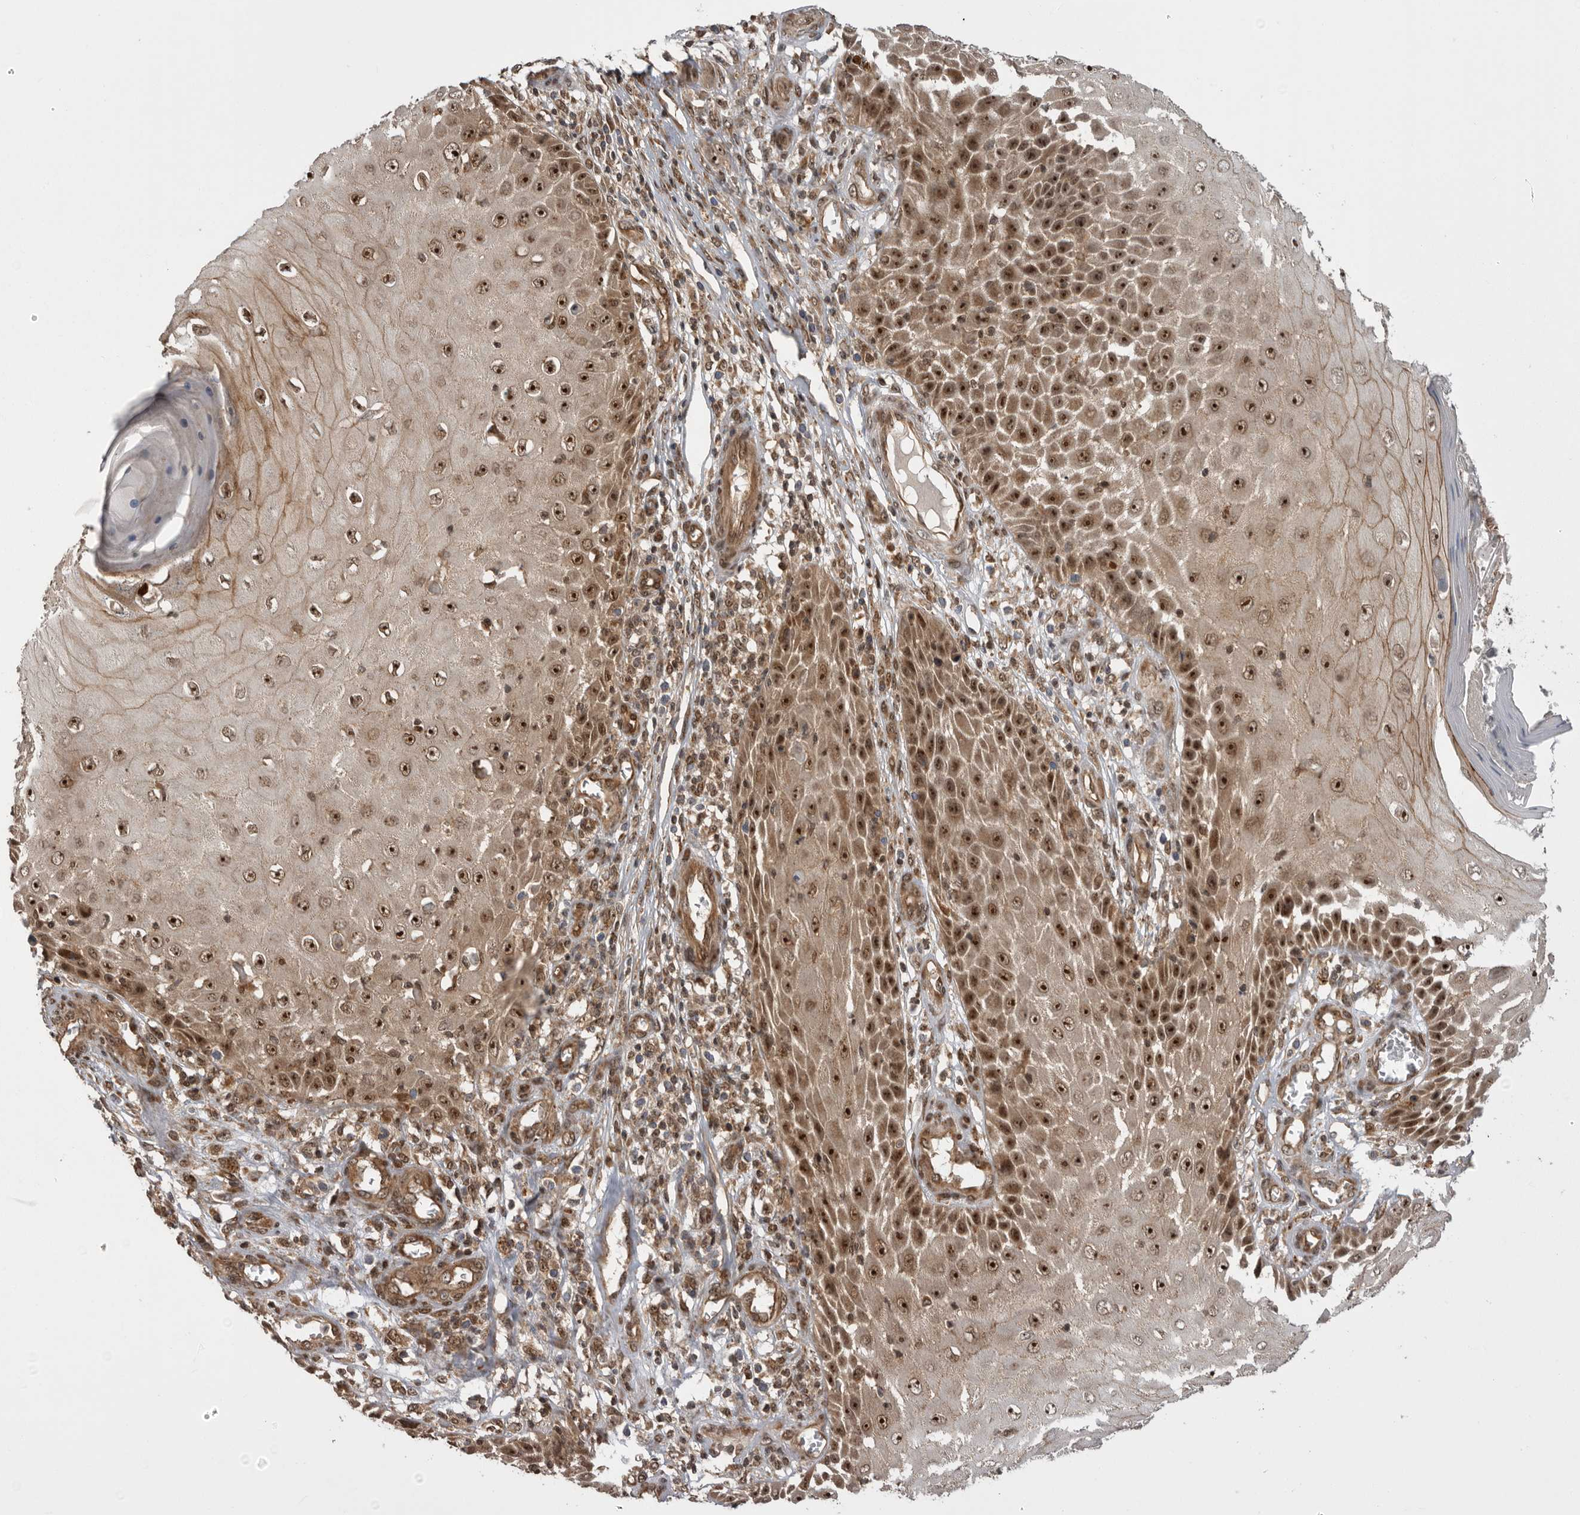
{"staining": {"intensity": "strong", "quantity": "25%-75%", "location": "cytoplasmic/membranous,nuclear"}, "tissue": "skin cancer", "cell_type": "Tumor cells", "image_type": "cancer", "snomed": [{"axis": "morphology", "description": "Squamous cell carcinoma, NOS"}, {"axis": "topography", "description": "Skin"}], "caption": "Brown immunohistochemical staining in human skin cancer shows strong cytoplasmic/membranous and nuclear staining in approximately 25%-75% of tumor cells.", "gene": "DHDDS", "patient": {"sex": "female", "age": 73}}